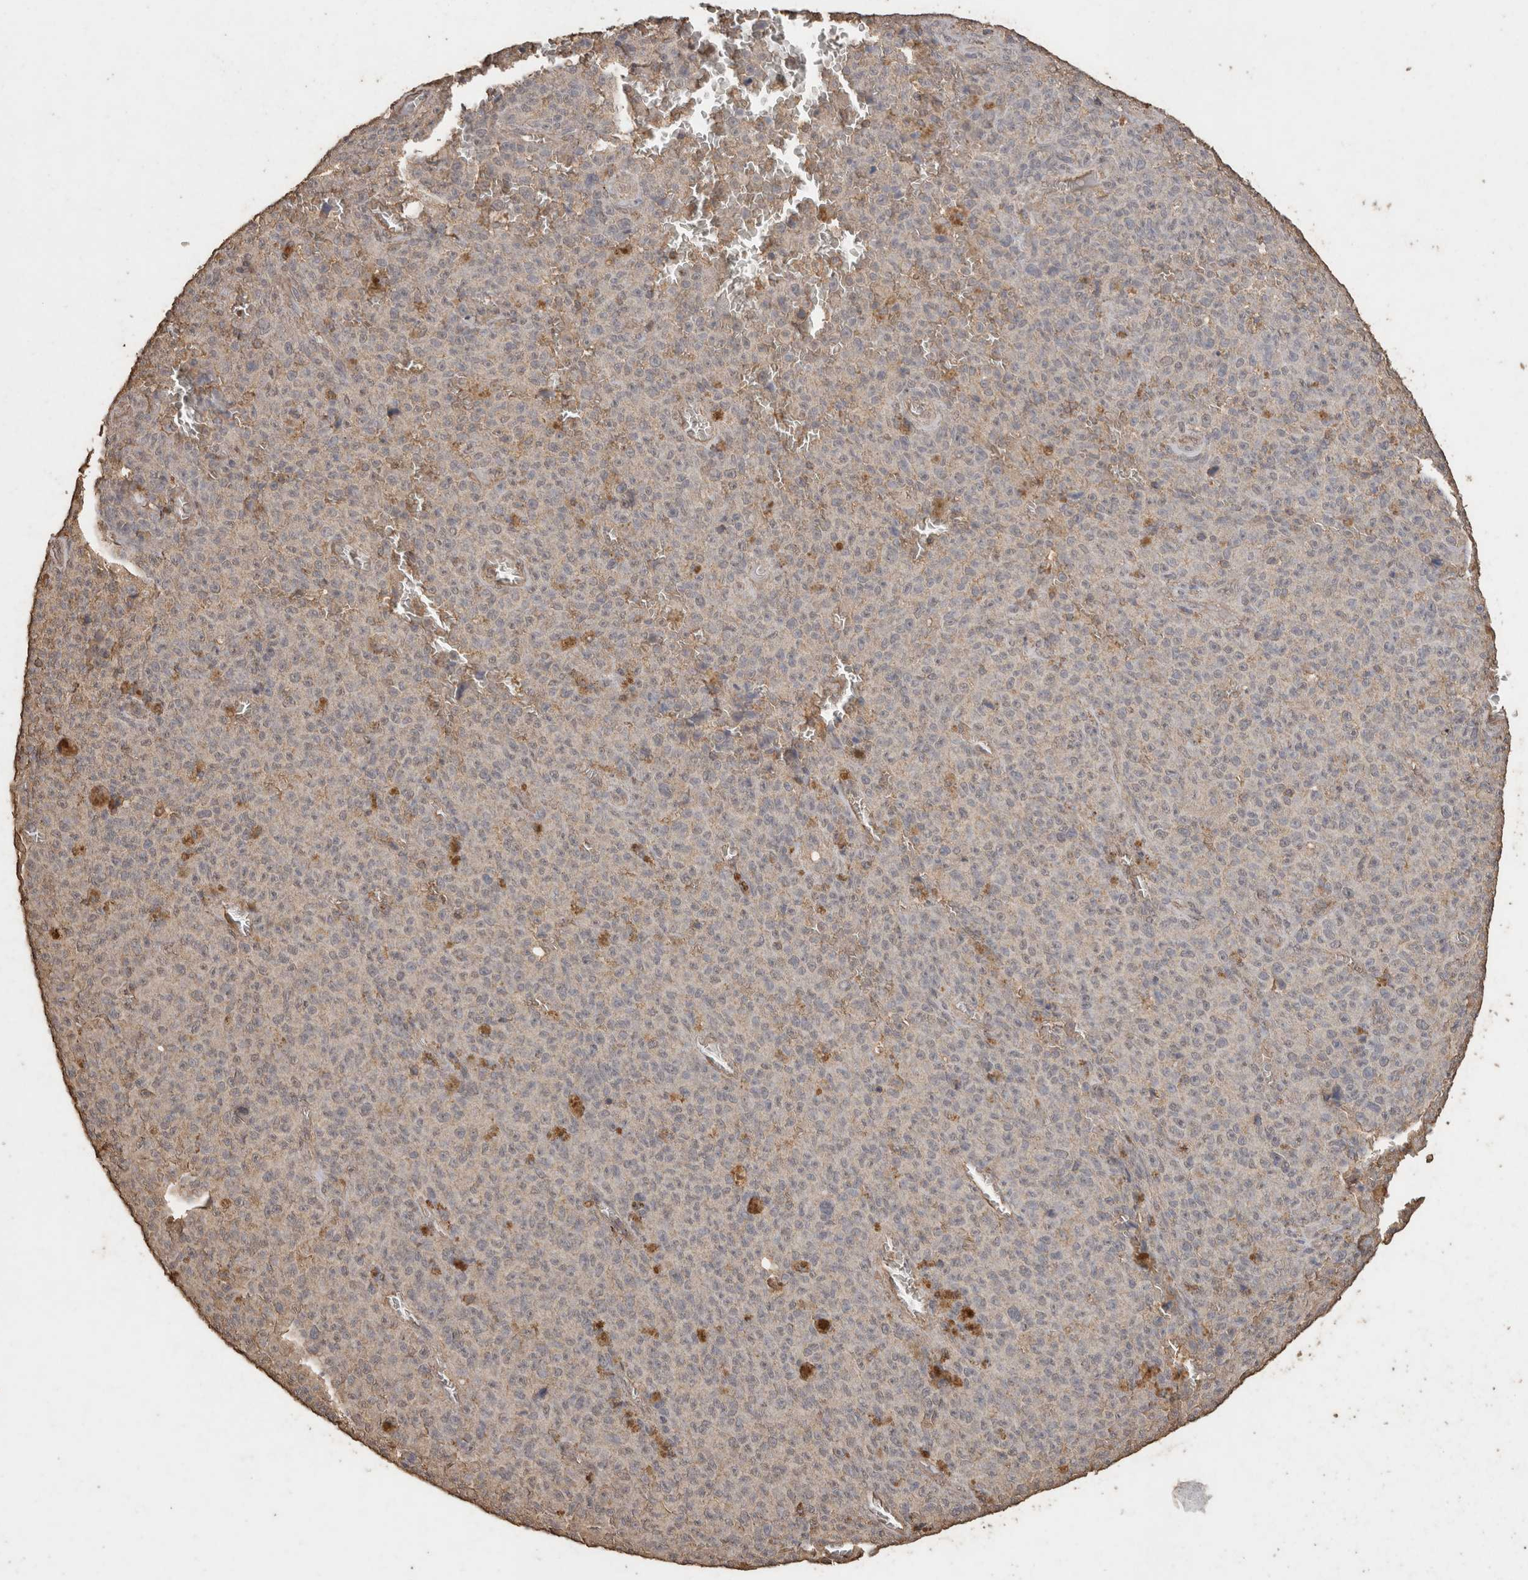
{"staining": {"intensity": "negative", "quantity": "none", "location": "none"}, "tissue": "melanoma", "cell_type": "Tumor cells", "image_type": "cancer", "snomed": [{"axis": "morphology", "description": "Malignant melanoma, NOS"}, {"axis": "topography", "description": "Skin"}], "caption": "Immunohistochemistry of human melanoma exhibits no positivity in tumor cells.", "gene": "CX3CL1", "patient": {"sex": "female", "age": 82}}